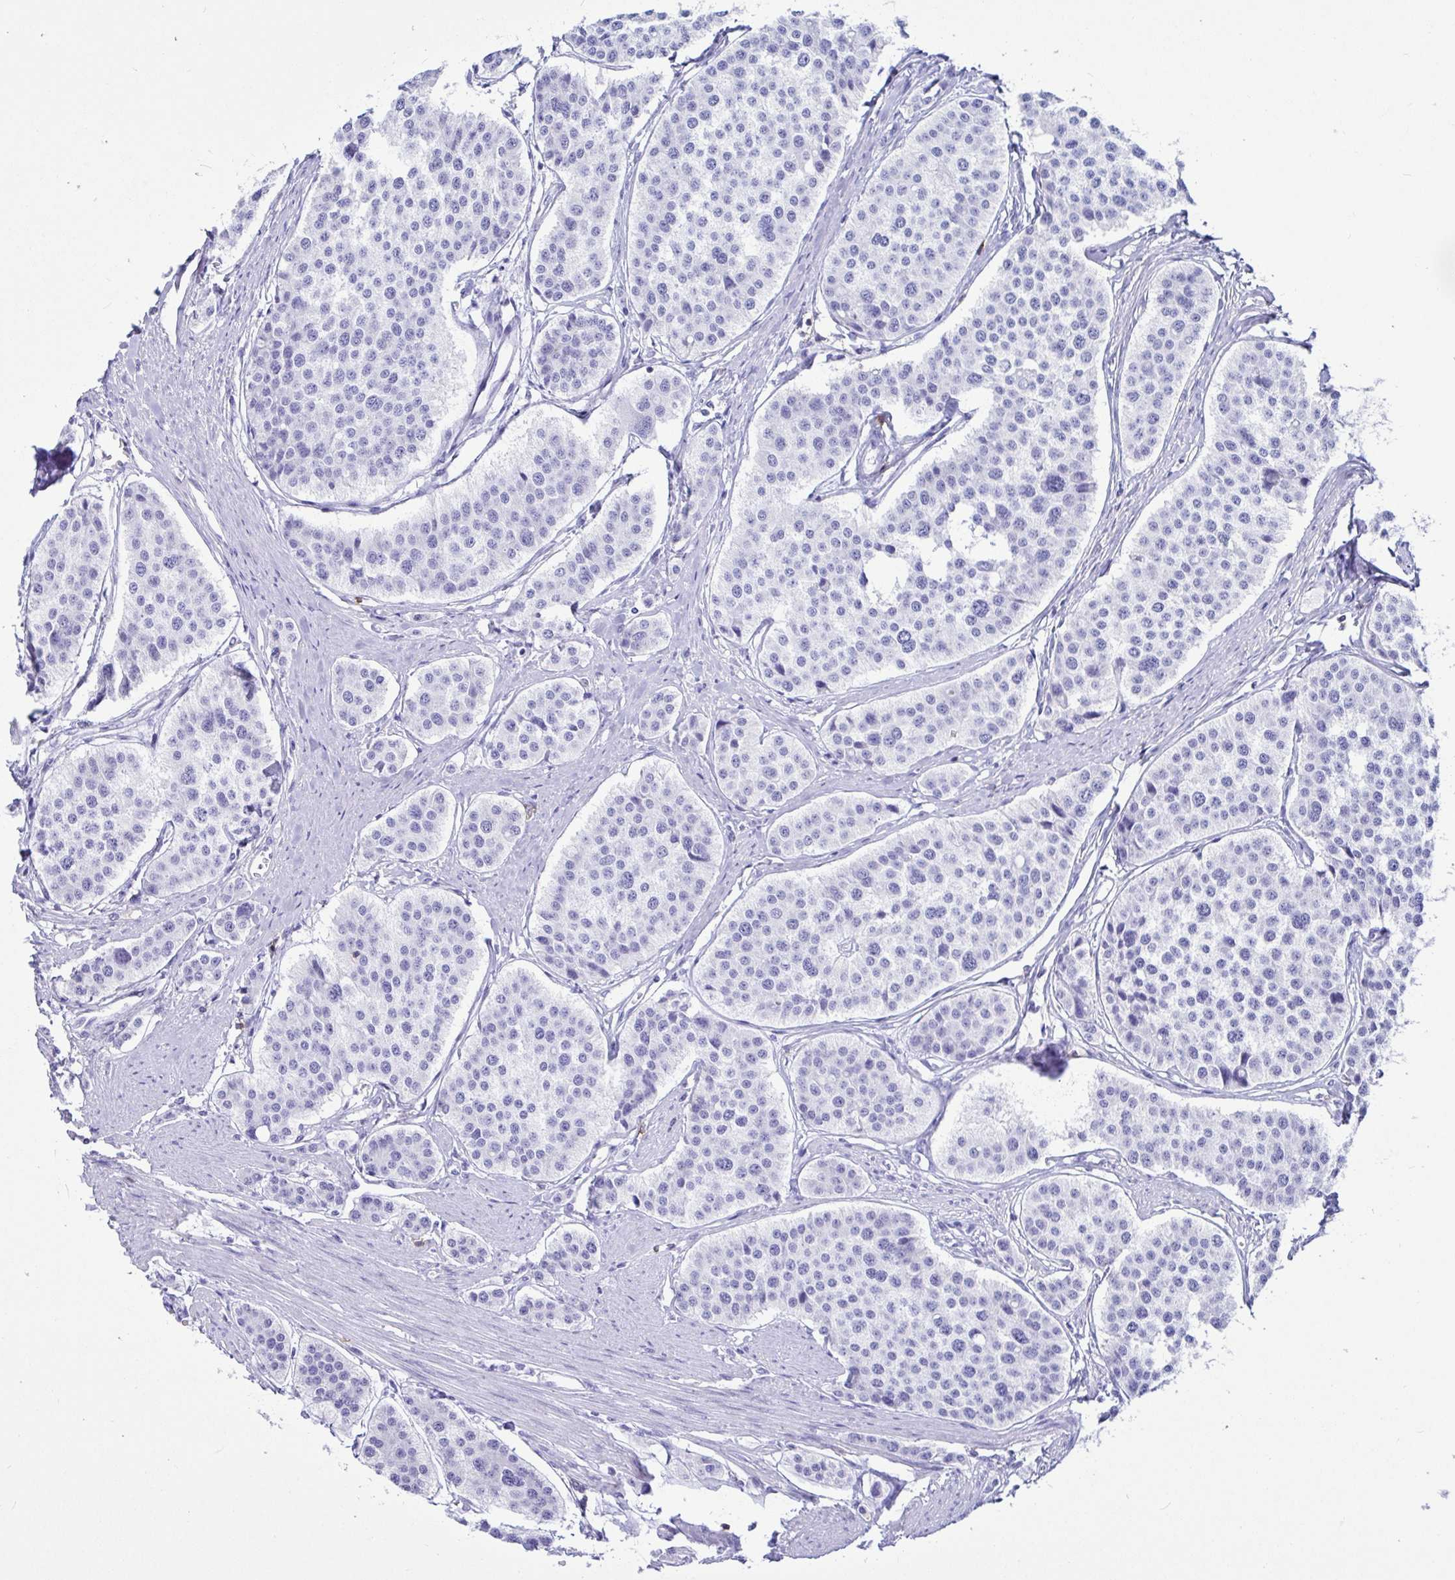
{"staining": {"intensity": "negative", "quantity": "none", "location": "none"}, "tissue": "carcinoid", "cell_type": "Tumor cells", "image_type": "cancer", "snomed": [{"axis": "morphology", "description": "Carcinoid, malignant, NOS"}, {"axis": "topography", "description": "Small intestine"}], "caption": "Carcinoid (malignant) stained for a protein using immunohistochemistry (IHC) shows no expression tumor cells.", "gene": "CD5", "patient": {"sex": "male", "age": 60}}